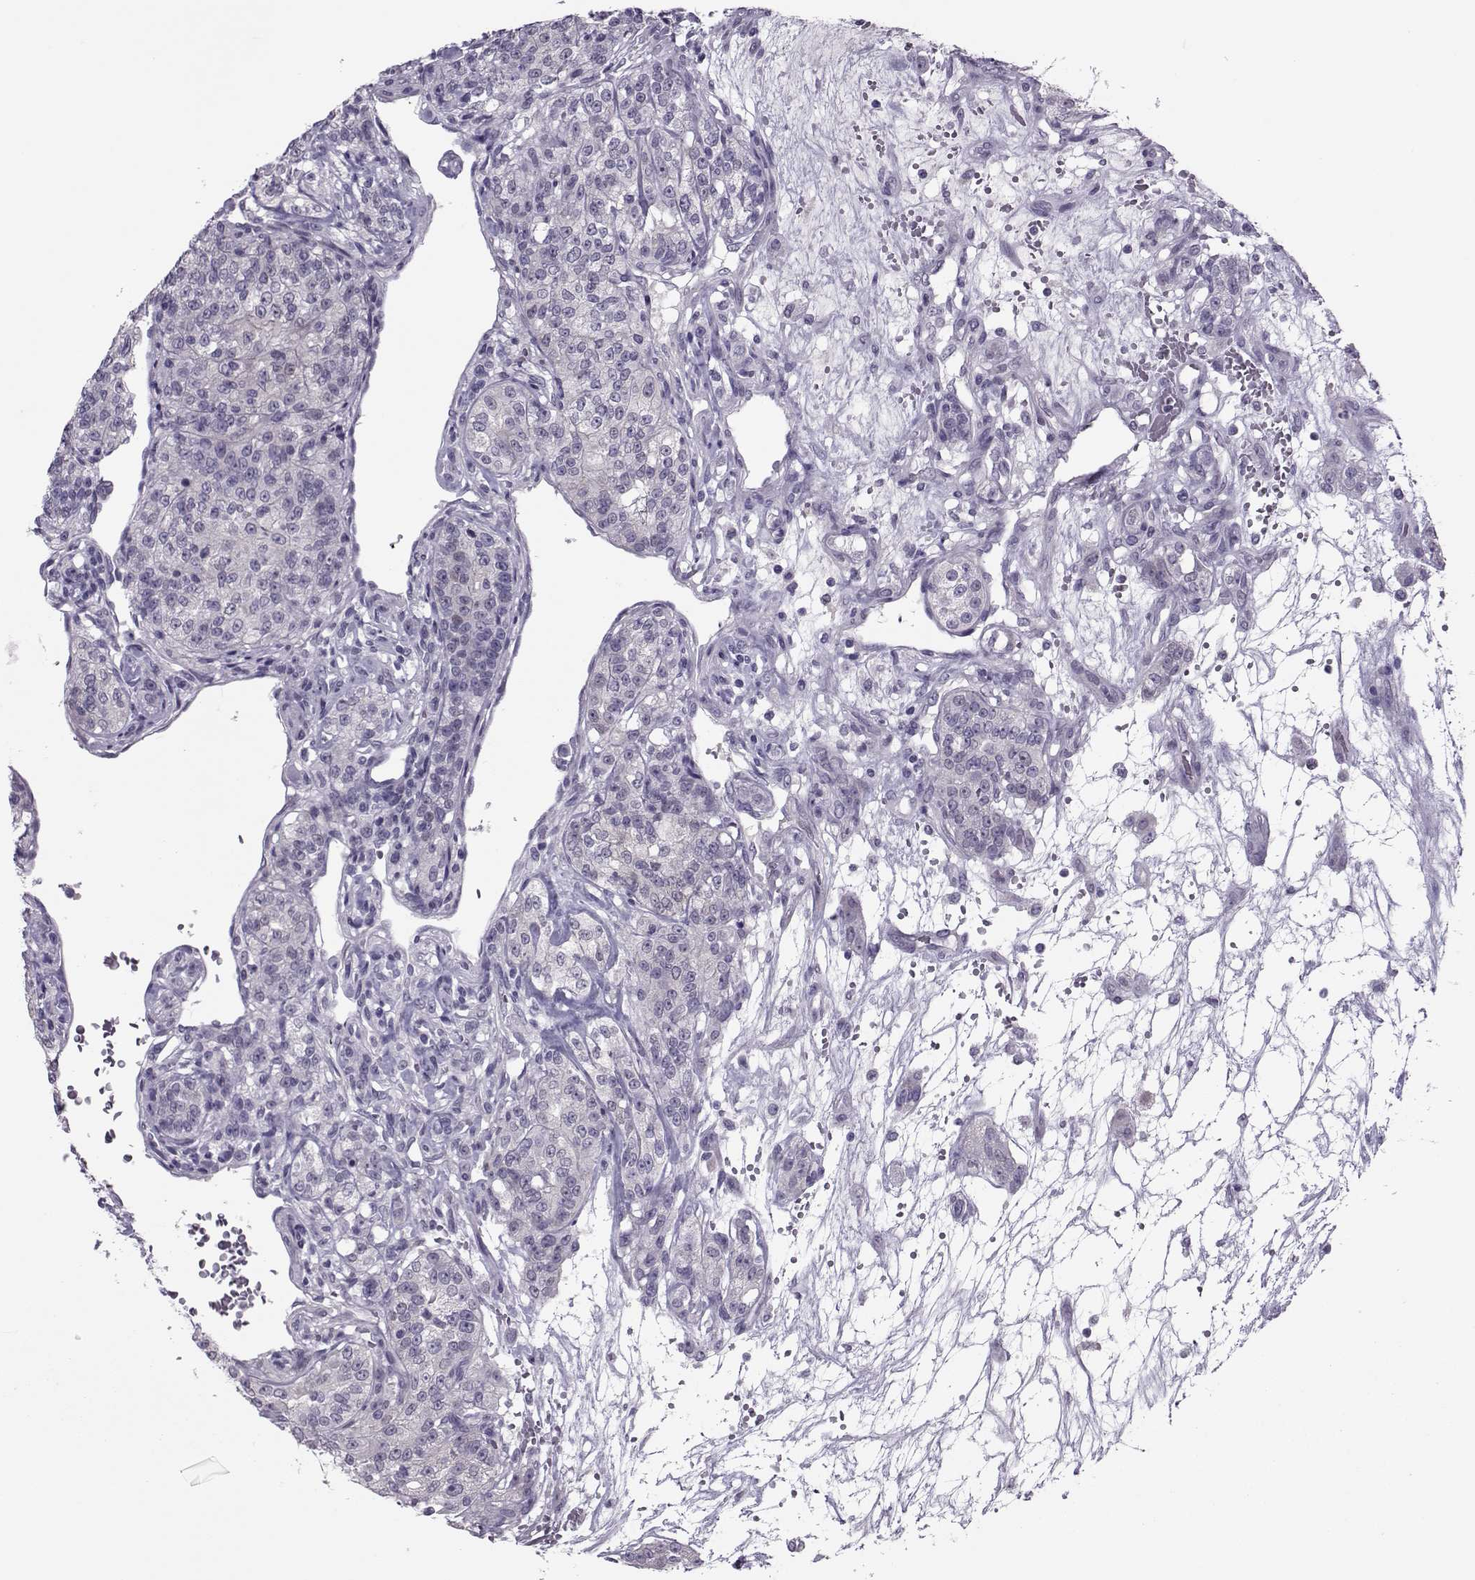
{"staining": {"intensity": "negative", "quantity": "none", "location": "none"}, "tissue": "renal cancer", "cell_type": "Tumor cells", "image_type": "cancer", "snomed": [{"axis": "morphology", "description": "Adenocarcinoma, NOS"}, {"axis": "topography", "description": "Kidney"}], "caption": "High magnification brightfield microscopy of renal cancer (adenocarcinoma) stained with DAB (brown) and counterstained with hematoxylin (blue): tumor cells show no significant expression. (IHC, brightfield microscopy, high magnification).", "gene": "ASRGL1", "patient": {"sex": "female", "age": 63}}